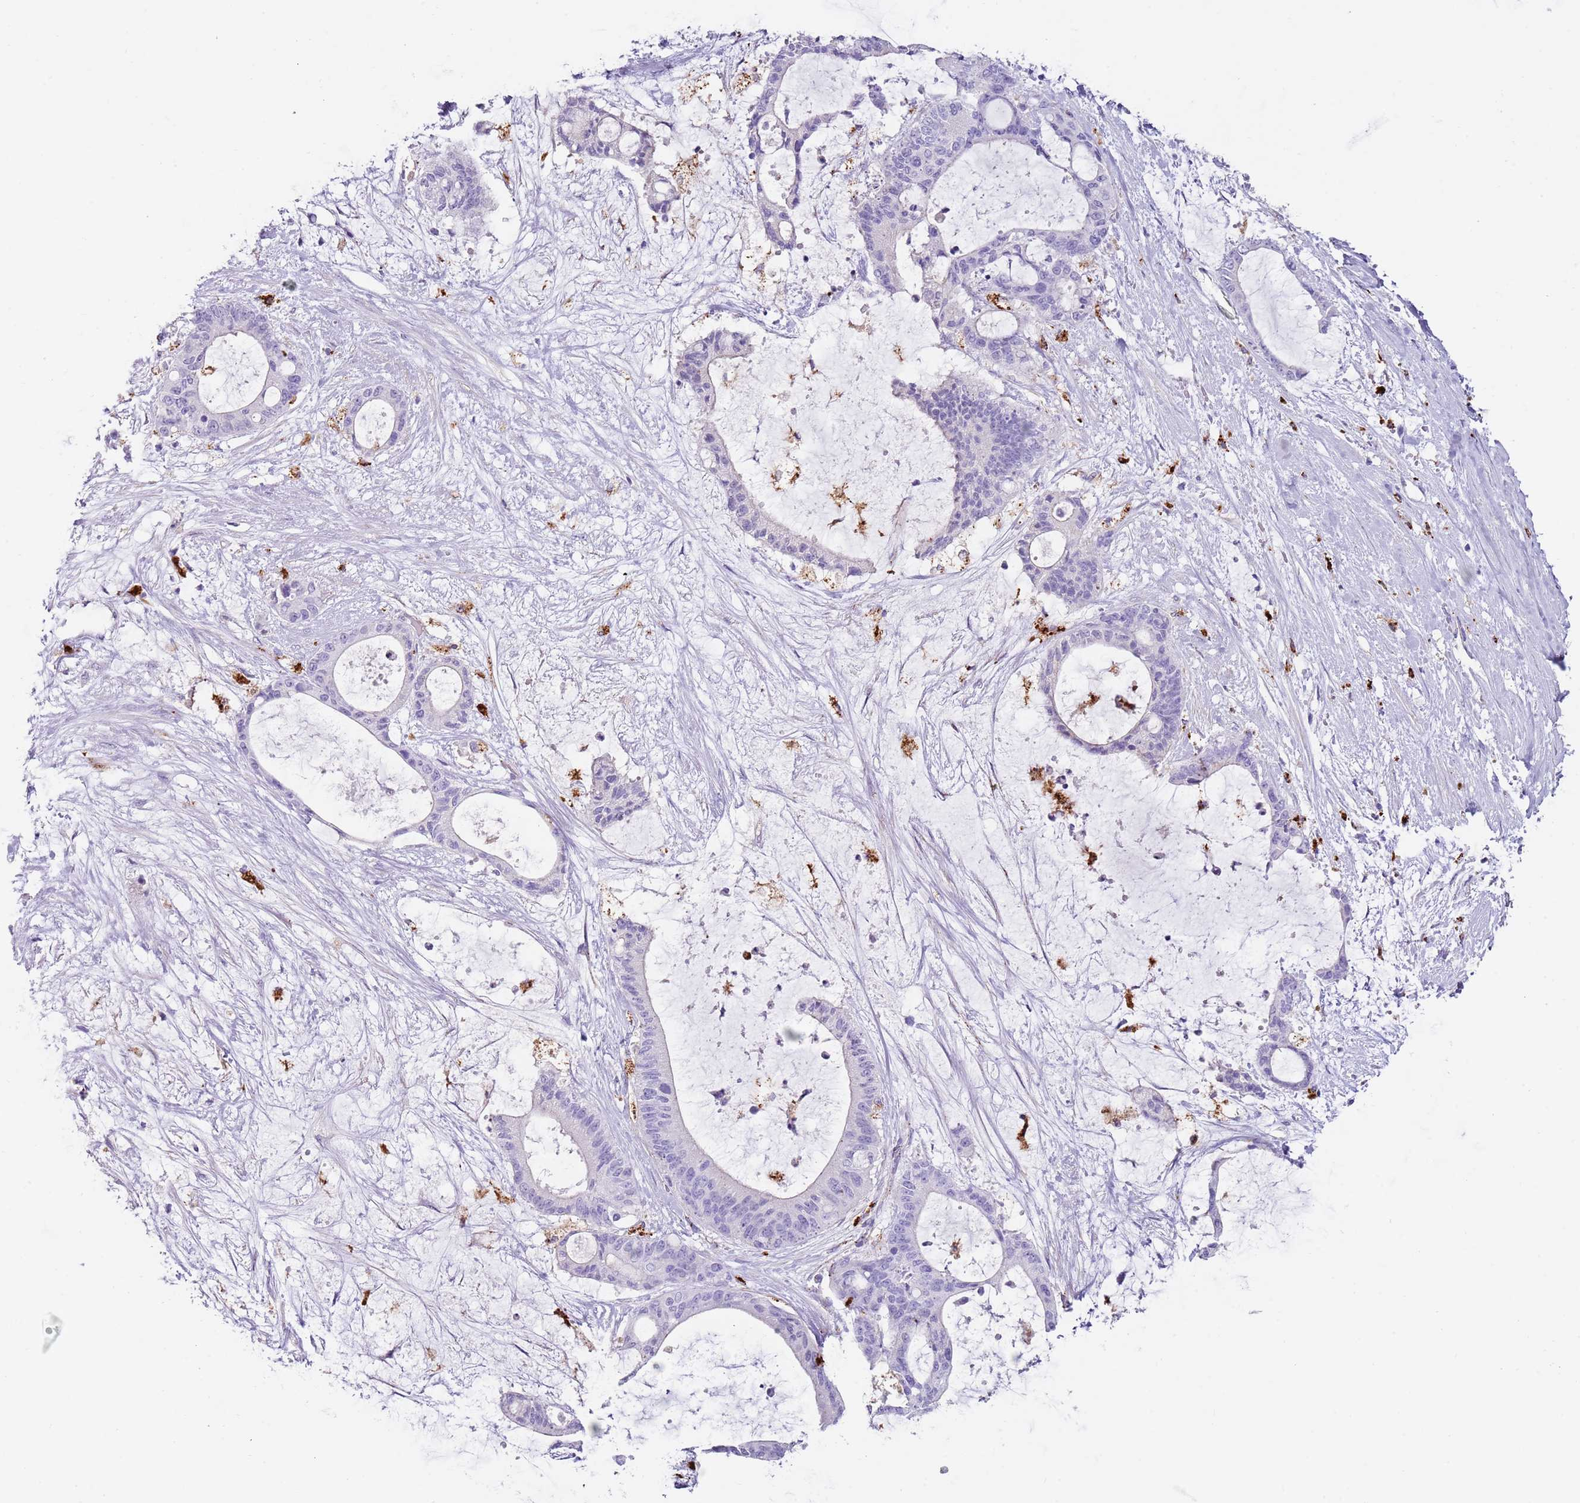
{"staining": {"intensity": "strong", "quantity": "<25%", "location": "cytoplasmic/membranous"}, "tissue": "liver cancer", "cell_type": "Tumor cells", "image_type": "cancer", "snomed": [{"axis": "morphology", "description": "Normal tissue, NOS"}, {"axis": "morphology", "description": "Cholangiocarcinoma"}, {"axis": "topography", "description": "Liver"}, {"axis": "topography", "description": "Peripheral nerve tissue"}], "caption": "A medium amount of strong cytoplasmic/membranous expression is present in about <25% of tumor cells in liver cancer (cholangiocarcinoma) tissue.", "gene": "LRRN3", "patient": {"sex": "female", "age": 73}}